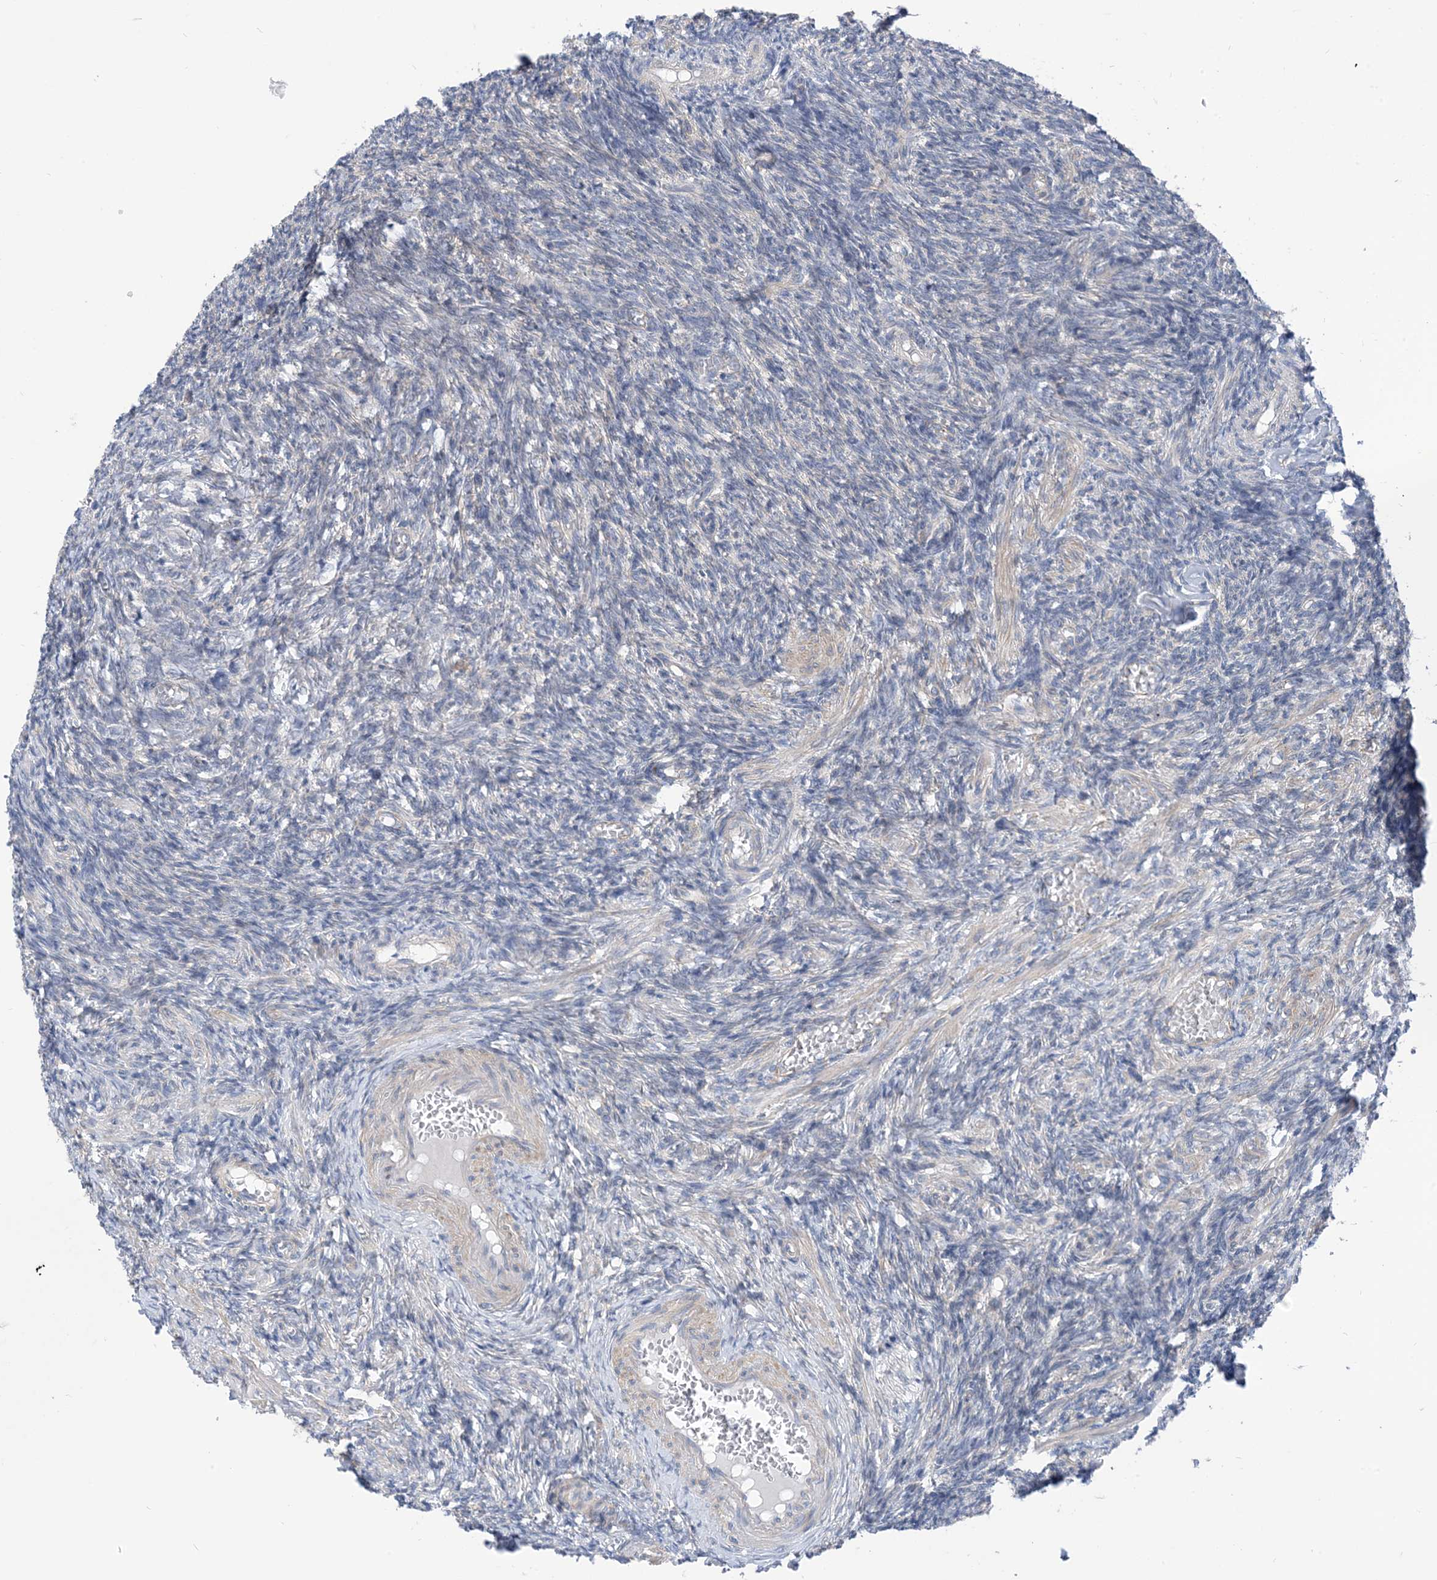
{"staining": {"intensity": "negative", "quantity": "none", "location": "none"}, "tissue": "ovary", "cell_type": "Ovarian stroma cells", "image_type": "normal", "snomed": [{"axis": "morphology", "description": "Normal tissue, NOS"}, {"axis": "topography", "description": "Ovary"}], "caption": "High power microscopy image of an IHC image of normal ovary, revealing no significant expression in ovarian stroma cells.", "gene": "PLEKHA3", "patient": {"sex": "female", "age": 27}}